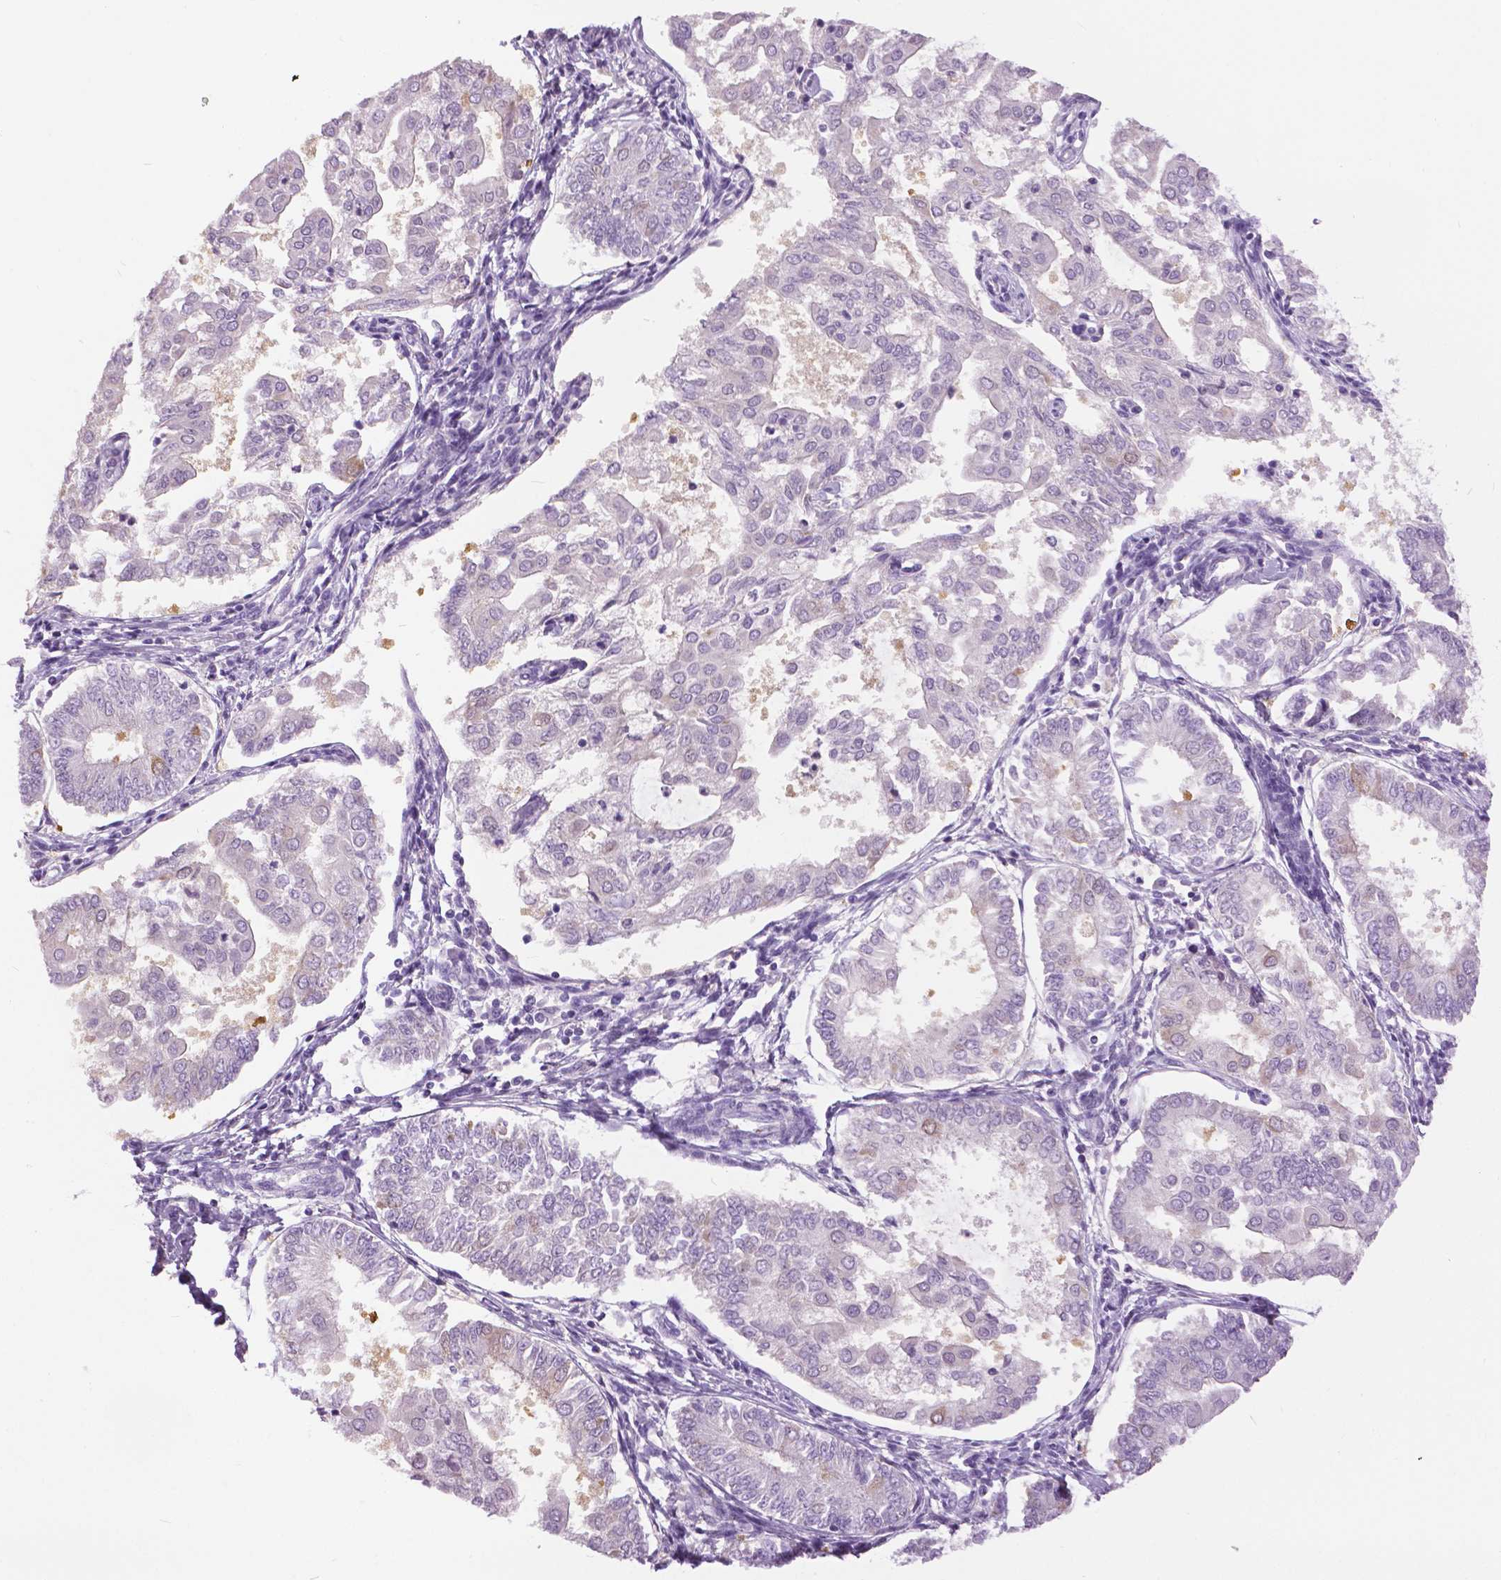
{"staining": {"intensity": "negative", "quantity": "none", "location": "none"}, "tissue": "endometrial cancer", "cell_type": "Tumor cells", "image_type": "cancer", "snomed": [{"axis": "morphology", "description": "Adenocarcinoma, NOS"}, {"axis": "topography", "description": "Endometrium"}], "caption": "The histopathology image shows no significant positivity in tumor cells of endometrial cancer.", "gene": "TP53TG5", "patient": {"sex": "female", "age": 68}}